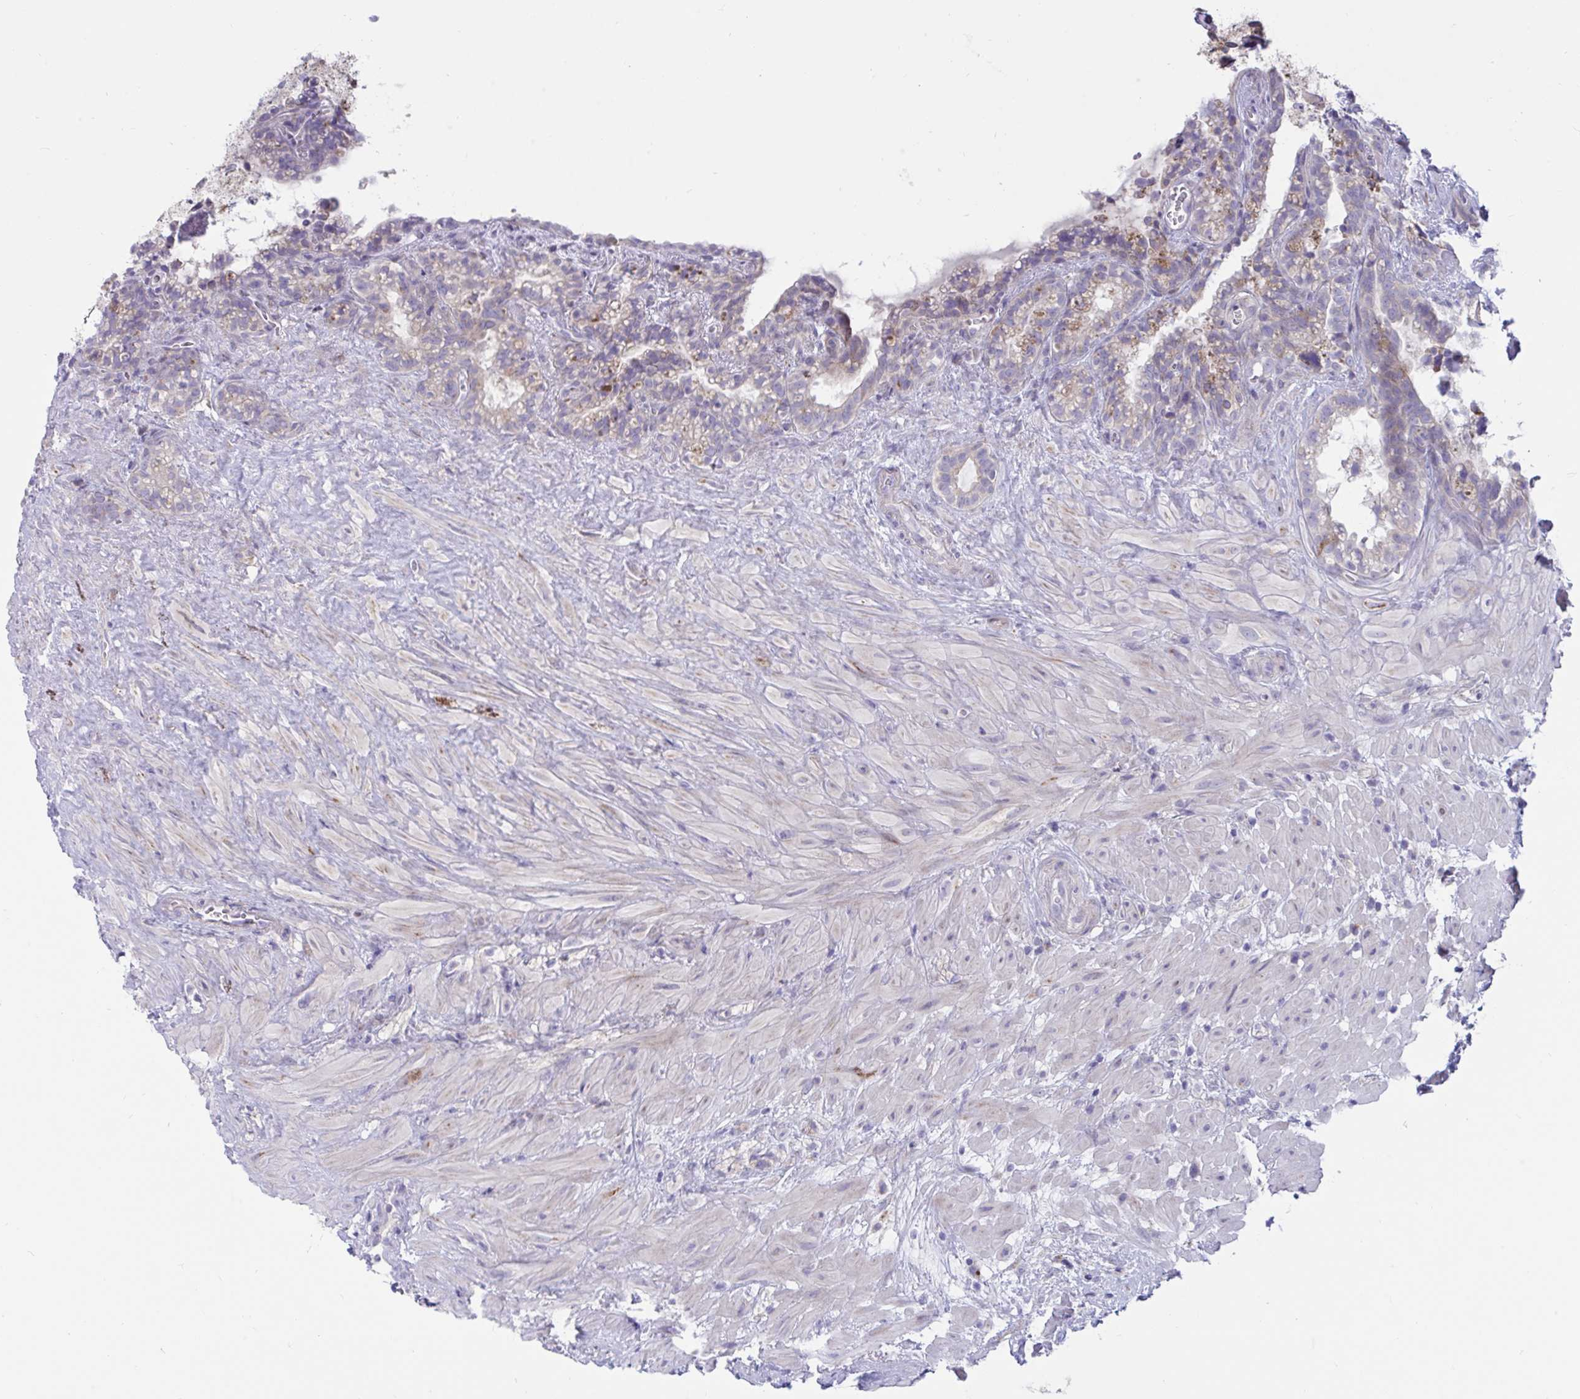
{"staining": {"intensity": "moderate", "quantity": "<25%", "location": "cytoplasmic/membranous"}, "tissue": "seminal vesicle", "cell_type": "Glandular cells", "image_type": "normal", "snomed": [{"axis": "morphology", "description": "Normal tissue, NOS"}, {"axis": "topography", "description": "Seminal veicle"}], "caption": "Seminal vesicle stained with IHC exhibits moderate cytoplasmic/membranous staining in about <25% of glandular cells.", "gene": "DTX3", "patient": {"sex": "male", "age": 76}}